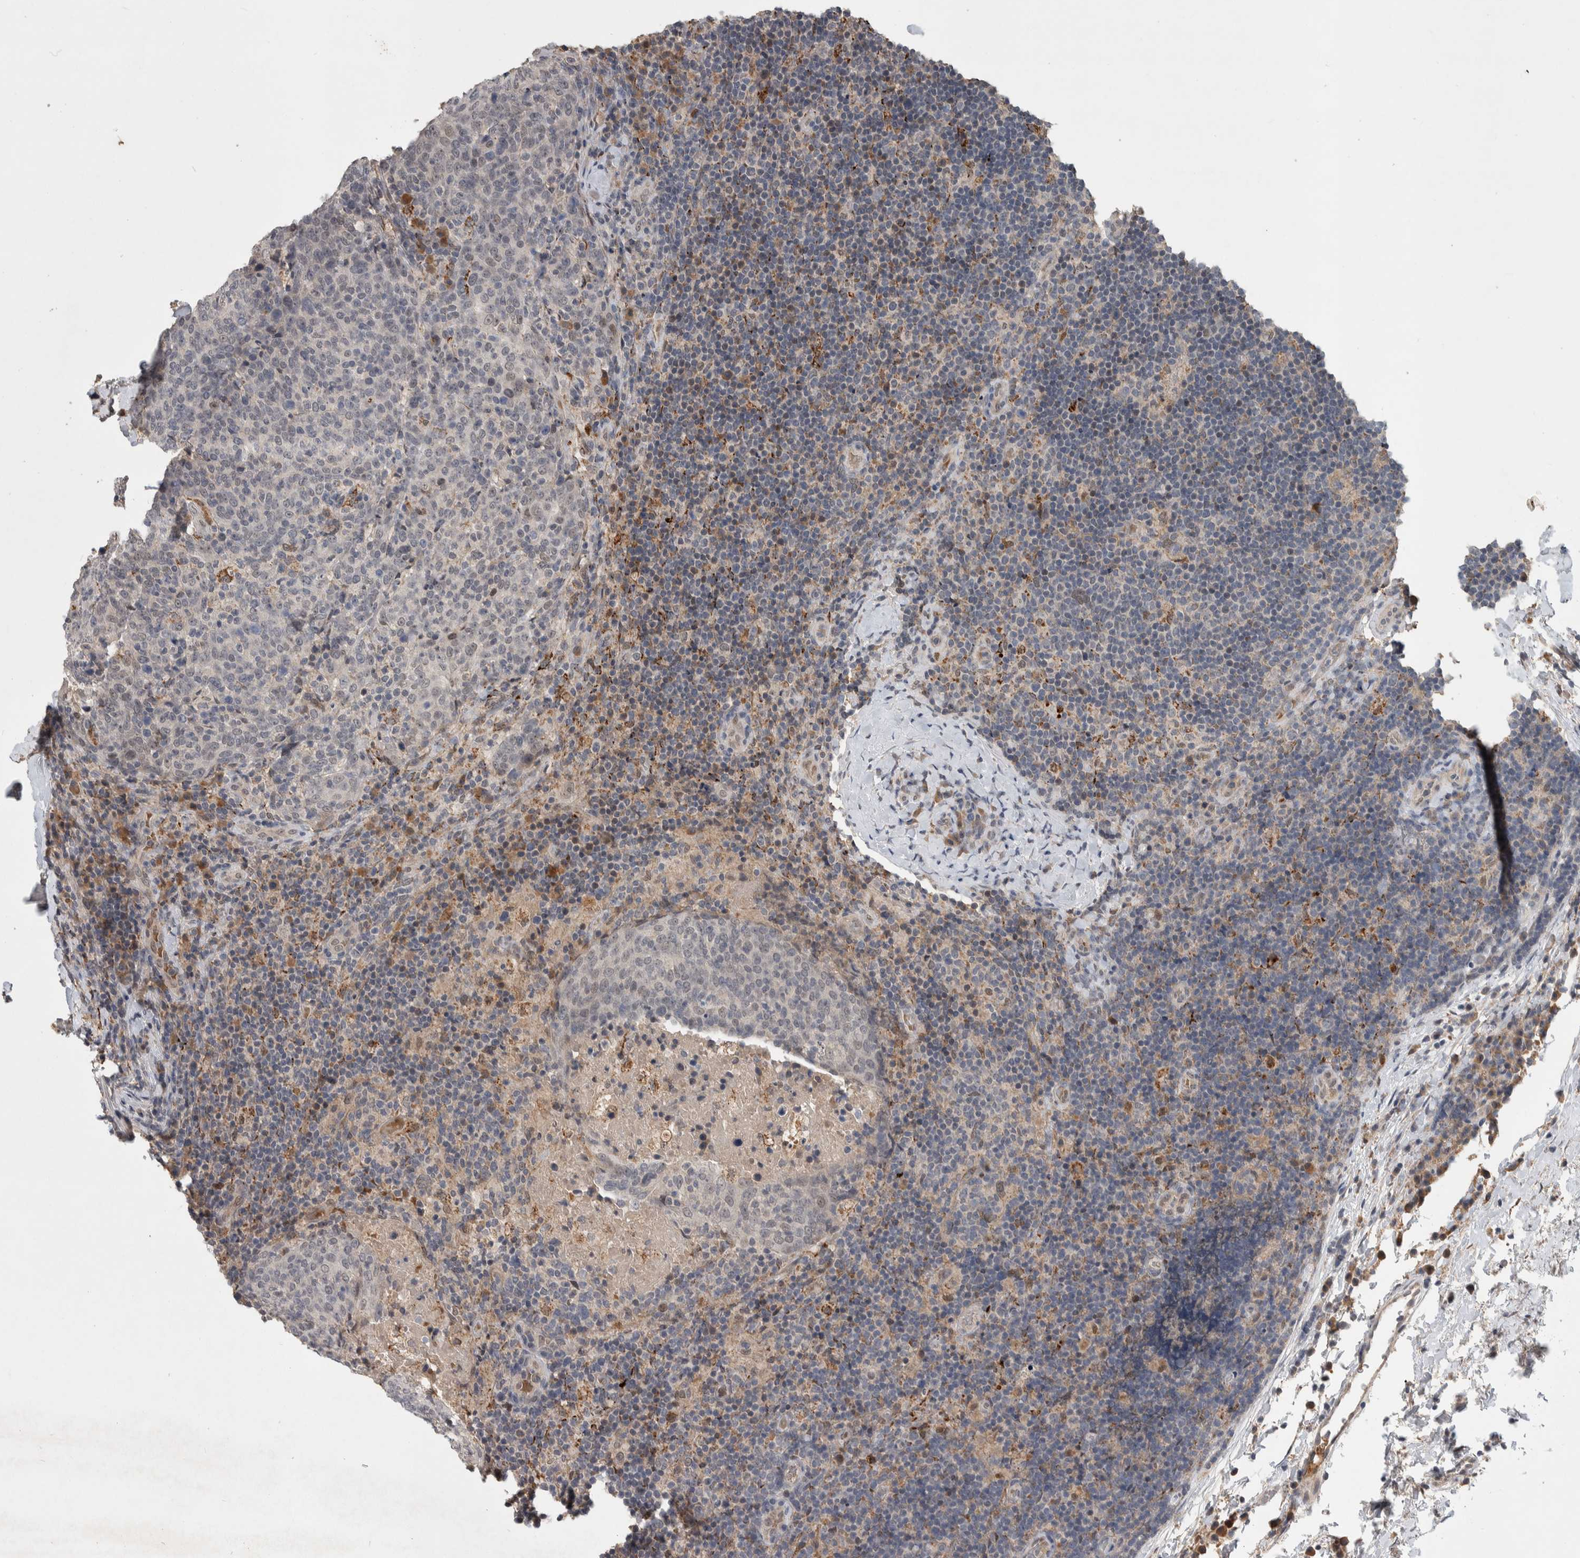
{"staining": {"intensity": "weak", "quantity": "<25%", "location": "nuclear"}, "tissue": "head and neck cancer", "cell_type": "Tumor cells", "image_type": "cancer", "snomed": [{"axis": "morphology", "description": "Squamous cell carcinoma, NOS"}, {"axis": "morphology", "description": "Squamous cell carcinoma, metastatic, NOS"}, {"axis": "topography", "description": "Lymph node"}, {"axis": "topography", "description": "Head-Neck"}], "caption": "Tumor cells are negative for protein expression in human squamous cell carcinoma (head and neck).", "gene": "CHRM3", "patient": {"sex": "male", "age": 62}}